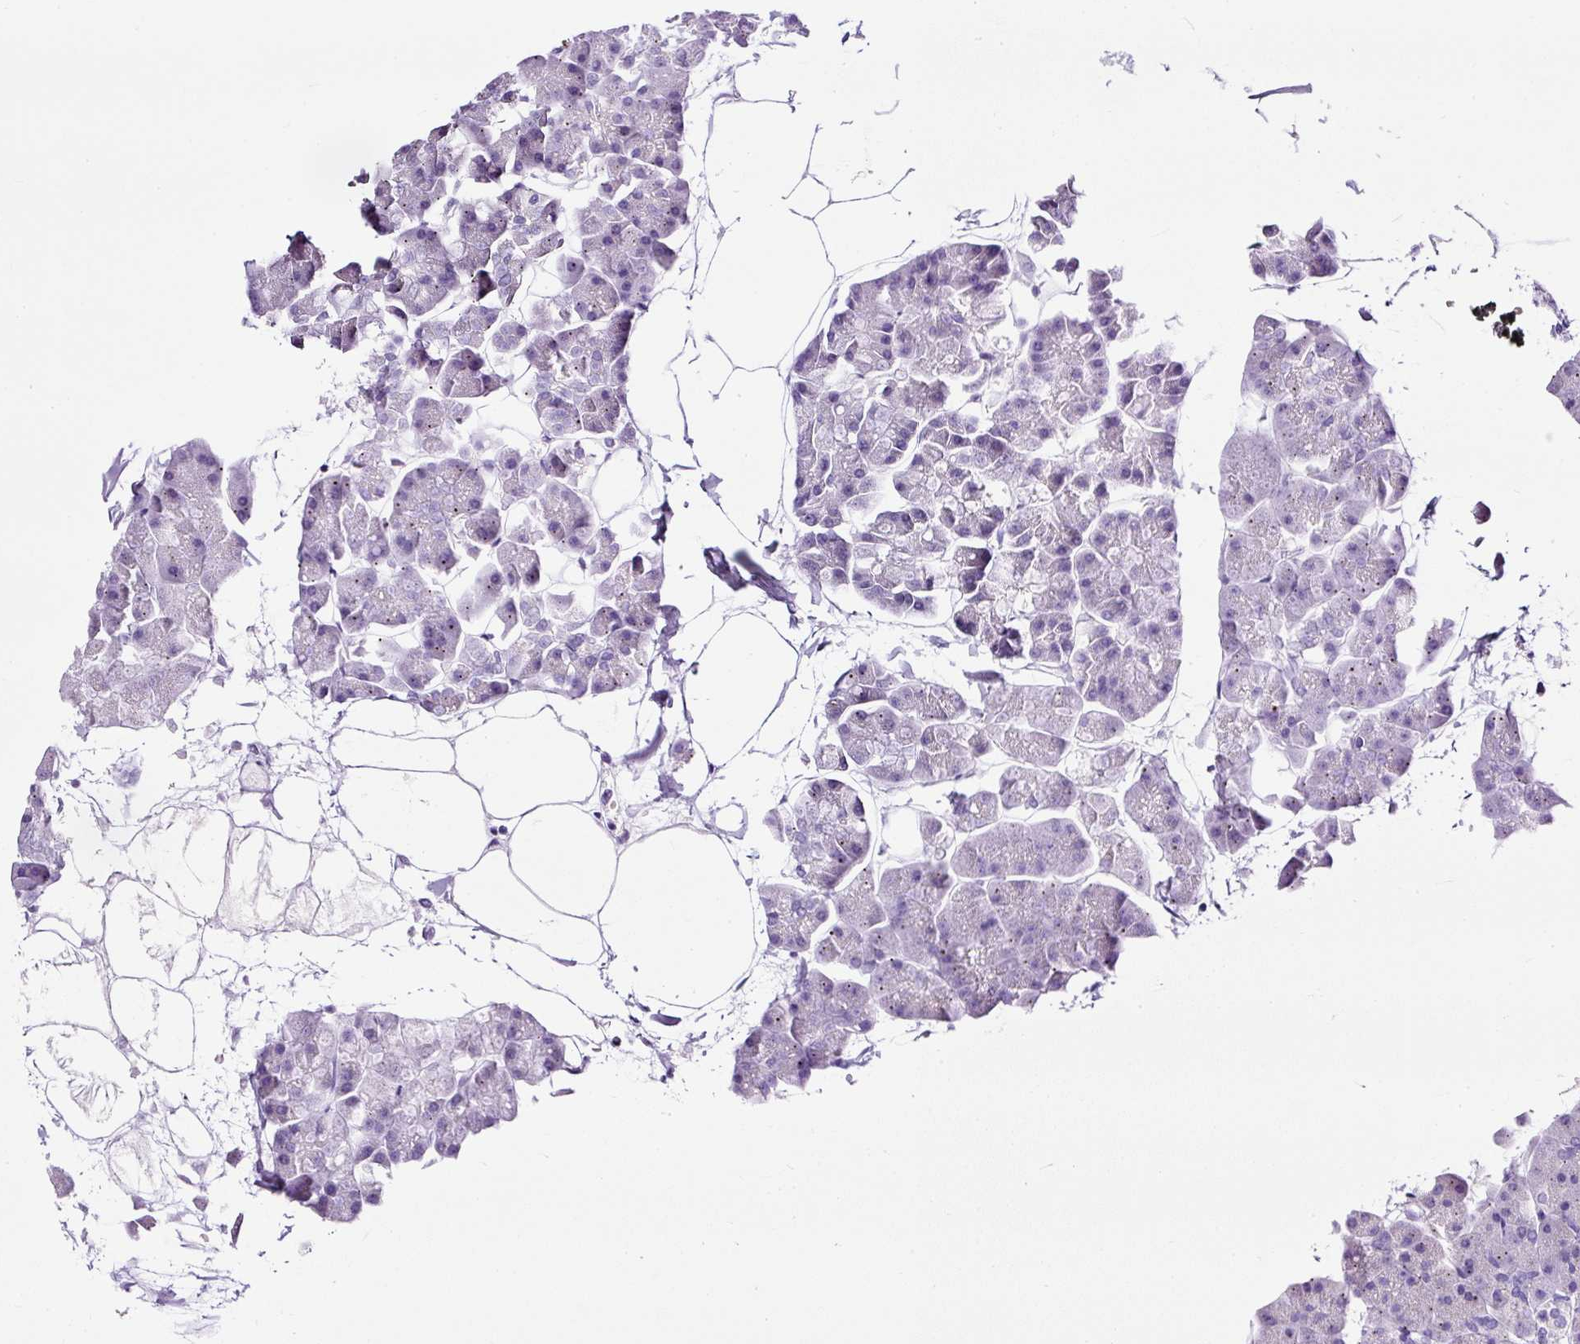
{"staining": {"intensity": "negative", "quantity": "none", "location": "none"}, "tissue": "pancreas", "cell_type": "Exocrine glandular cells", "image_type": "normal", "snomed": [{"axis": "morphology", "description": "Normal tissue, NOS"}, {"axis": "topography", "description": "Pancreas"}], "caption": "A histopathology image of pancreas stained for a protein demonstrates no brown staining in exocrine glandular cells.", "gene": "STOX2", "patient": {"sex": "male", "age": 35}}